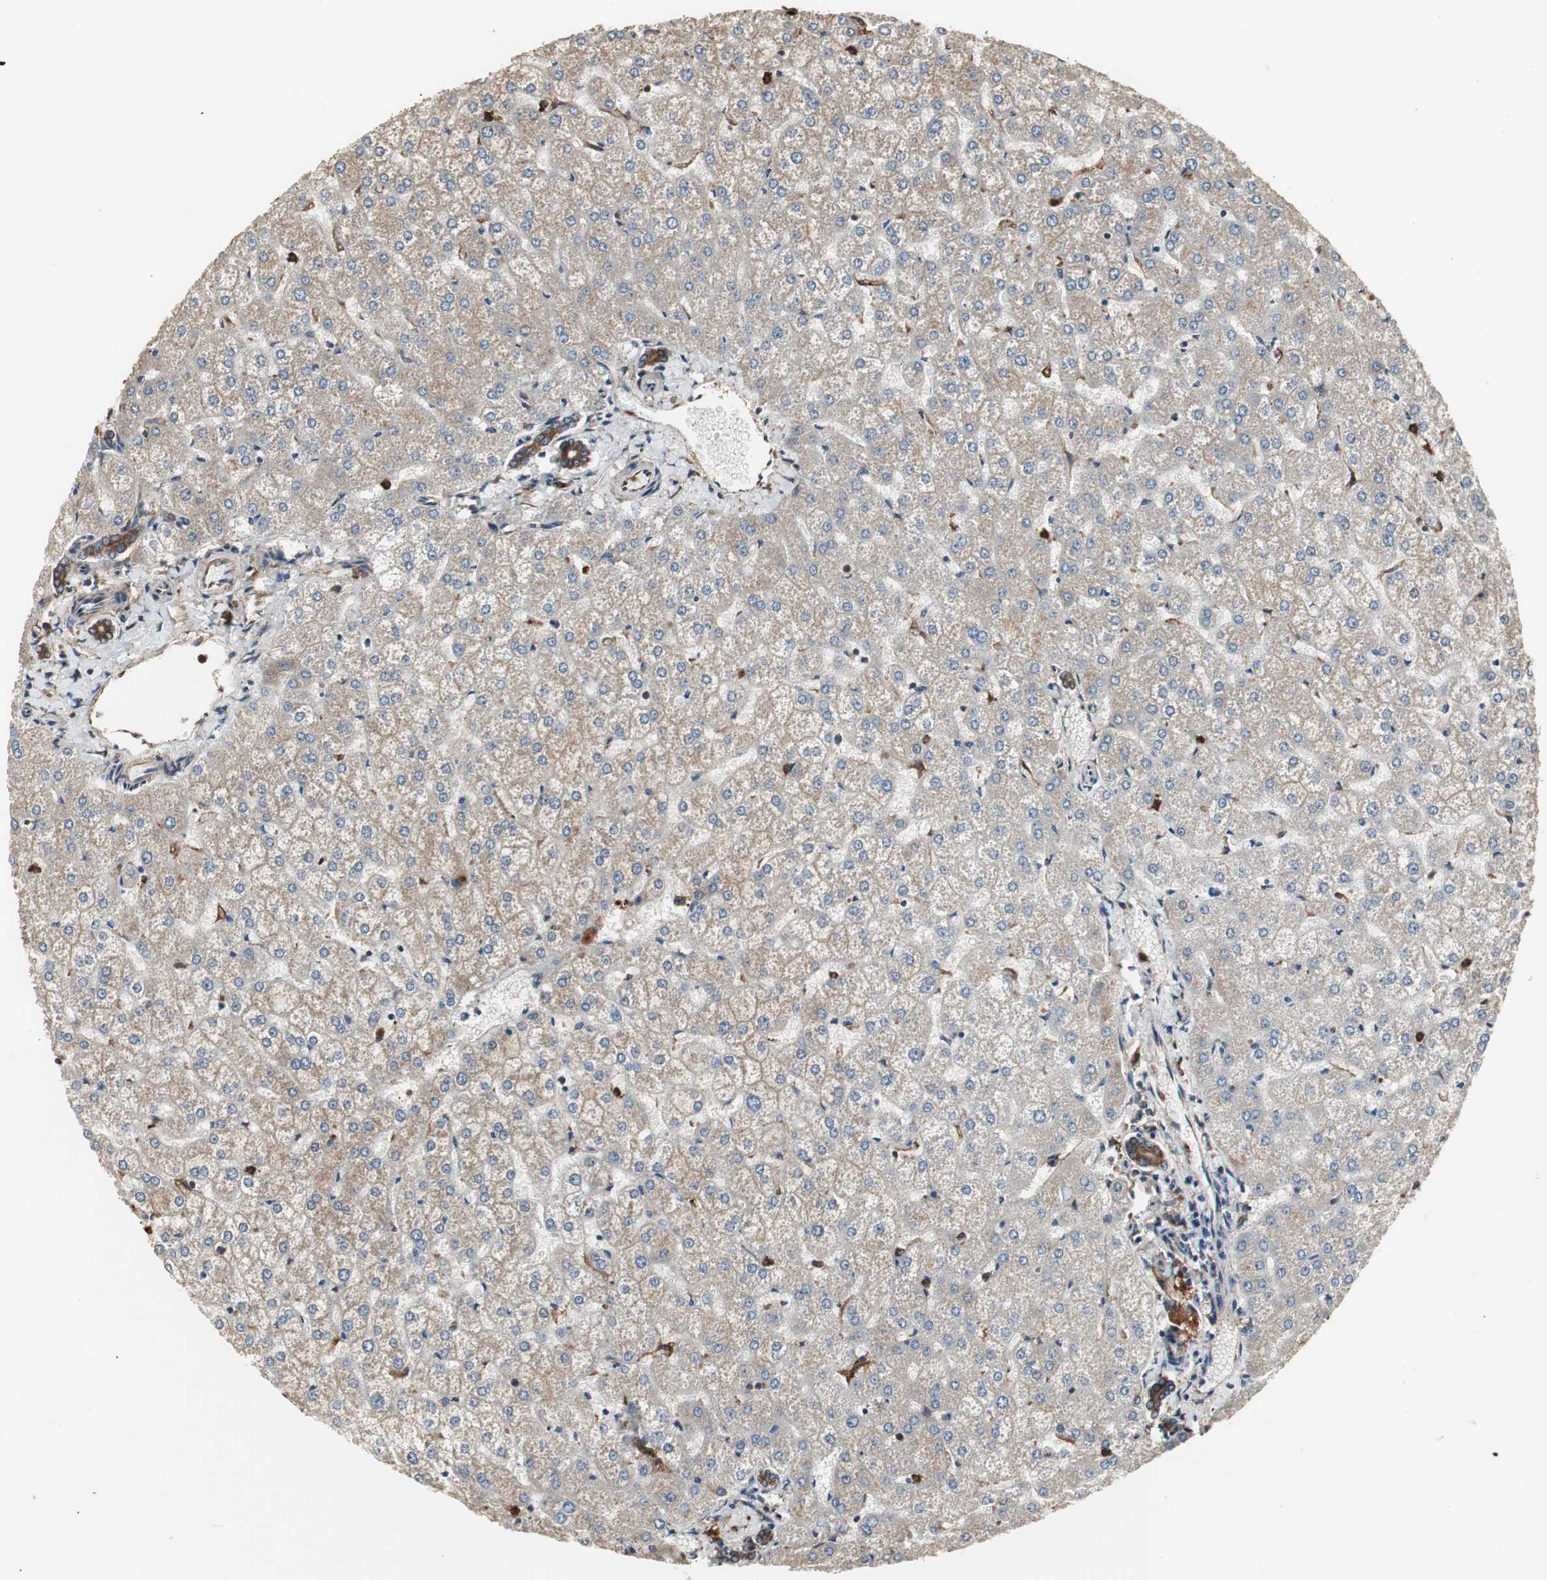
{"staining": {"intensity": "strong", "quantity": ">75%", "location": "cytoplasmic/membranous"}, "tissue": "liver", "cell_type": "Cholangiocytes", "image_type": "normal", "snomed": [{"axis": "morphology", "description": "Normal tissue, NOS"}, {"axis": "topography", "description": "Liver"}], "caption": "Immunohistochemistry (IHC) micrograph of benign human liver stained for a protein (brown), which shows high levels of strong cytoplasmic/membranous positivity in about >75% of cholangiocytes.", "gene": "CALU", "patient": {"sex": "female", "age": 32}}